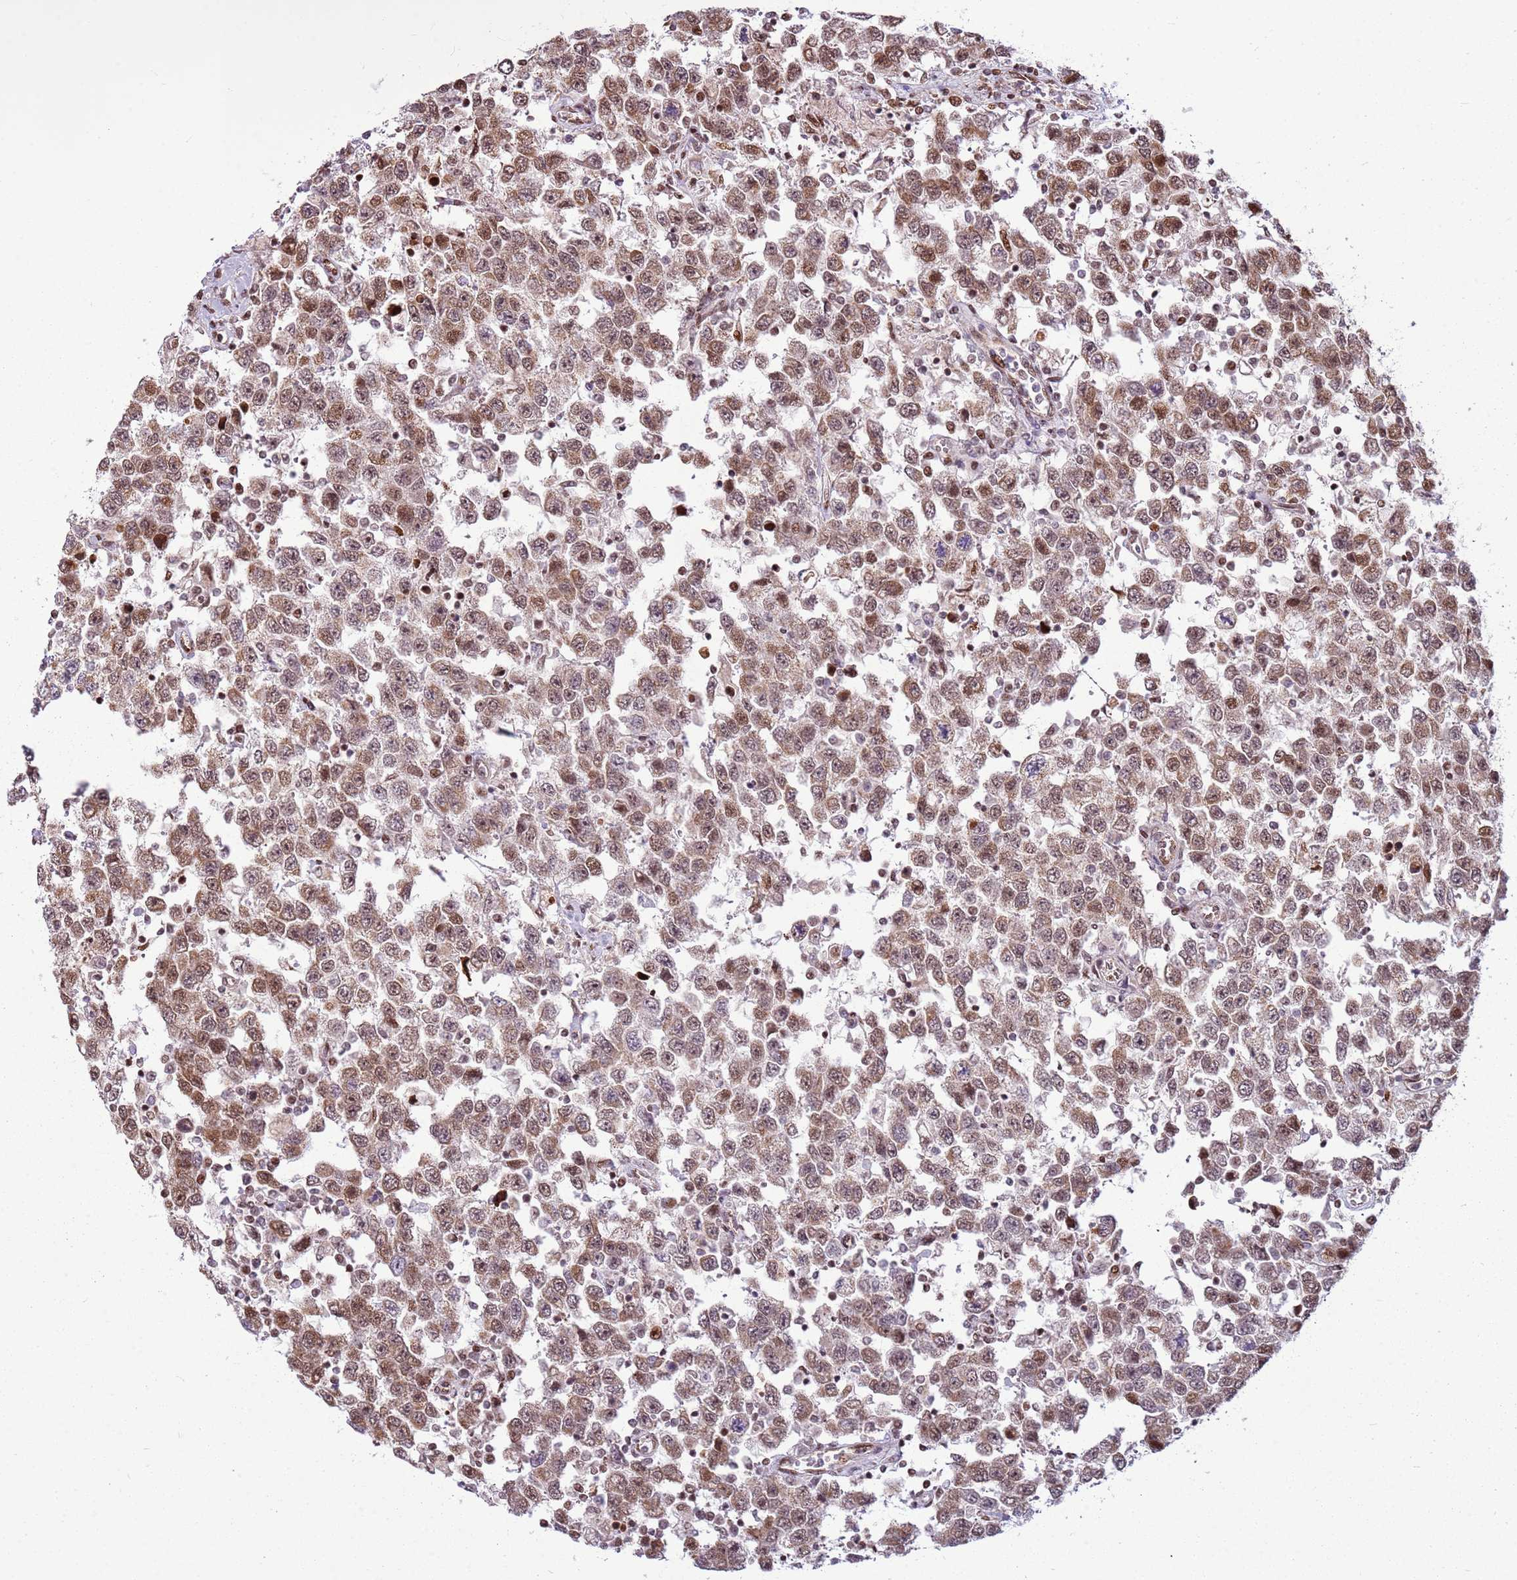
{"staining": {"intensity": "moderate", "quantity": ">75%", "location": "cytoplasmic/membranous,nuclear"}, "tissue": "testis cancer", "cell_type": "Tumor cells", "image_type": "cancer", "snomed": [{"axis": "morphology", "description": "Seminoma, NOS"}, {"axis": "topography", "description": "Testis"}], "caption": "Immunohistochemical staining of human testis cancer demonstrates medium levels of moderate cytoplasmic/membranous and nuclear protein expression in approximately >75% of tumor cells.", "gene": "PCTP", "patient": {"sex": "male", "age": 41}}